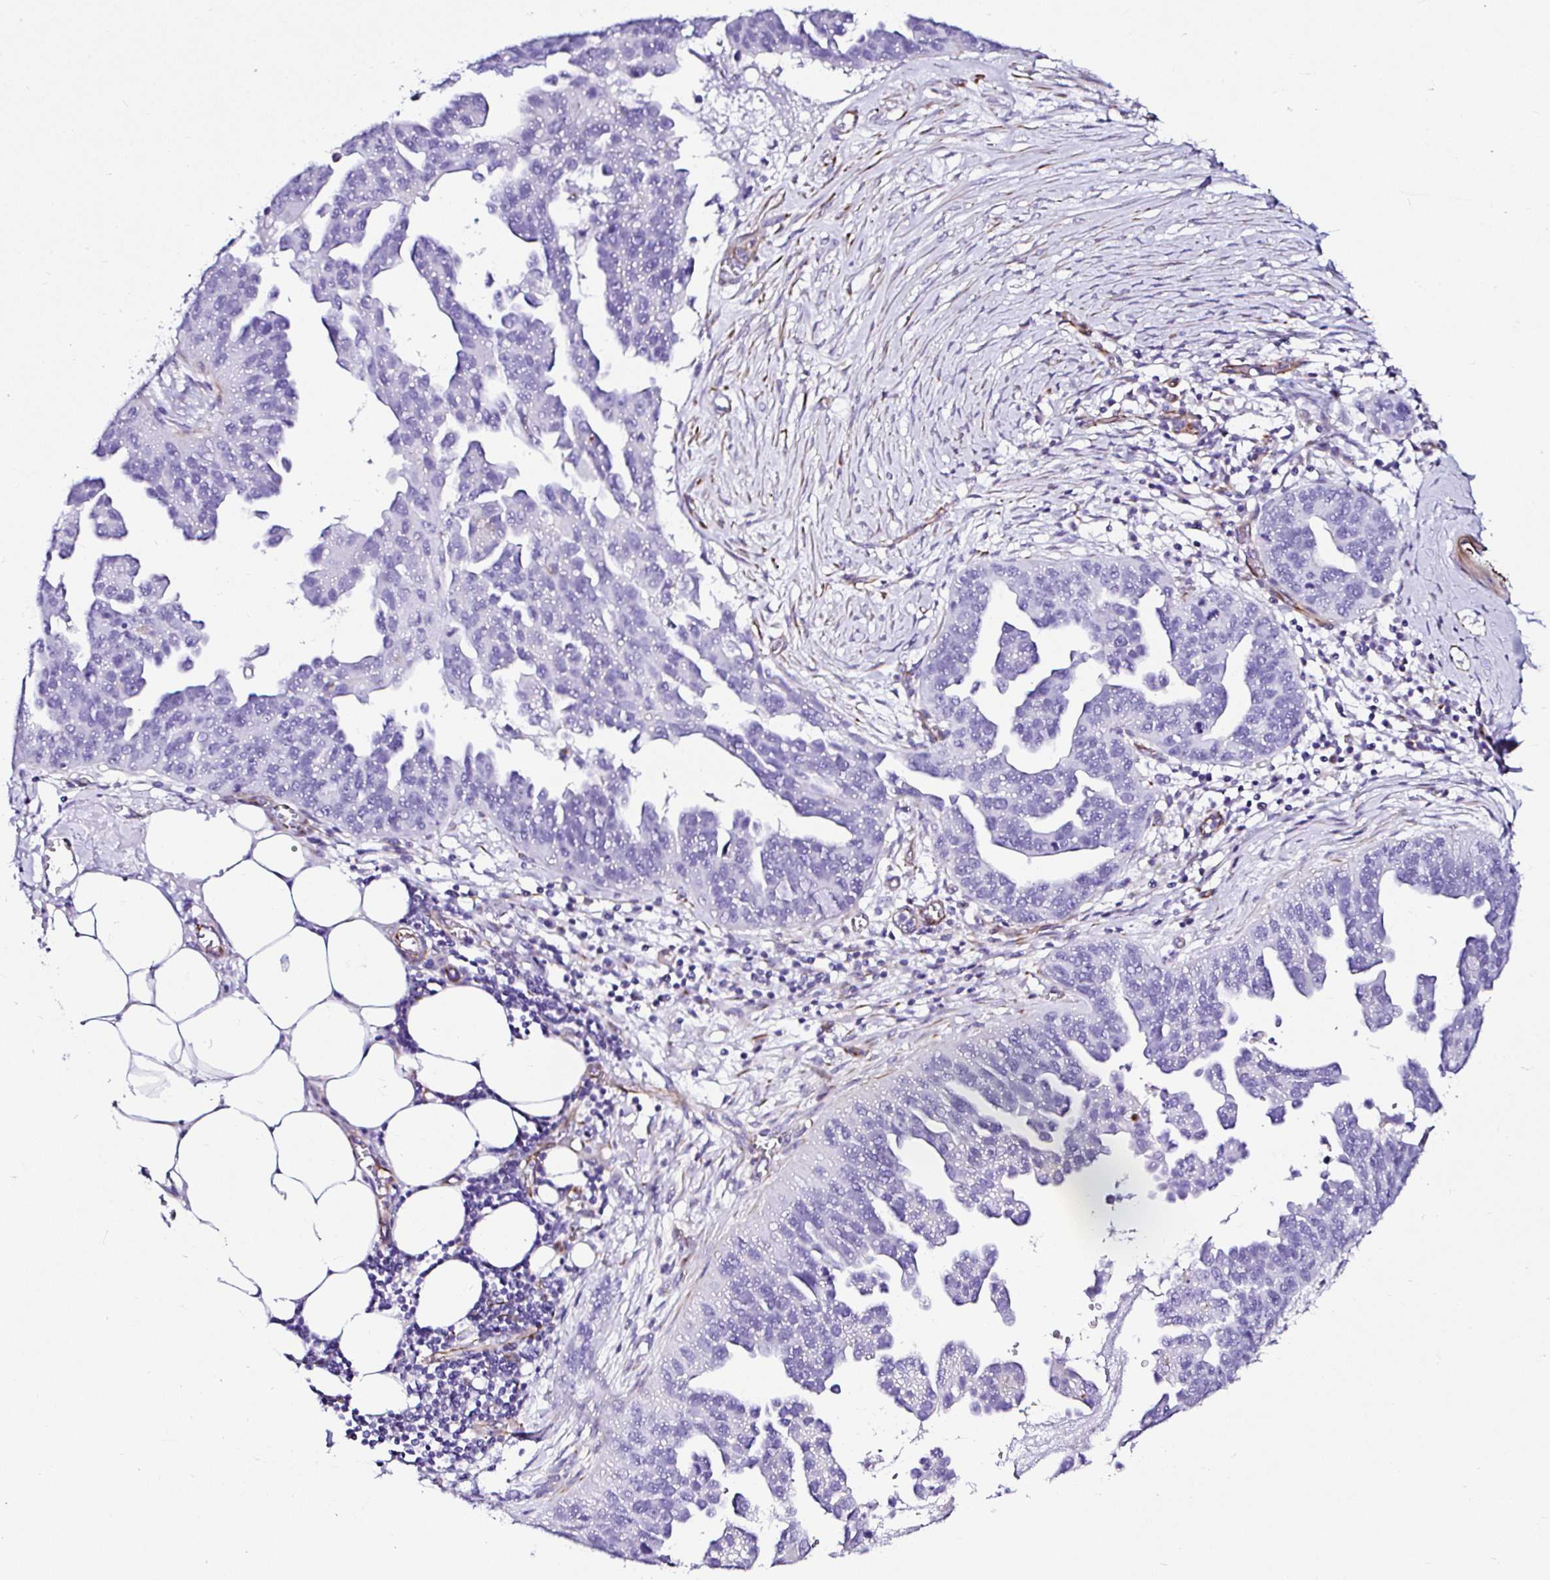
{"staining": {"intensity": "negative", "quantity": "none", "location": "none"}, "tissue": "ovarian cancer", "cell_type": "Tumor cells", "image_type": "cancer", "snomed": [{"axis": "morphology", "description": "Cystadenocarcinoma, serous, NOS"}, {"axis": "topography", "description": "Ovary"}], "caption": "An immunohistochemistry histopathology image of ovarian cancer (serous cystadenocarcinoma) is shown. There is no staining in tumor cells of ovarian cancer (serous cystadenocarcinoma).", "gene": "DEPDC5", "patient": {"sex": "female", "age": 75}}